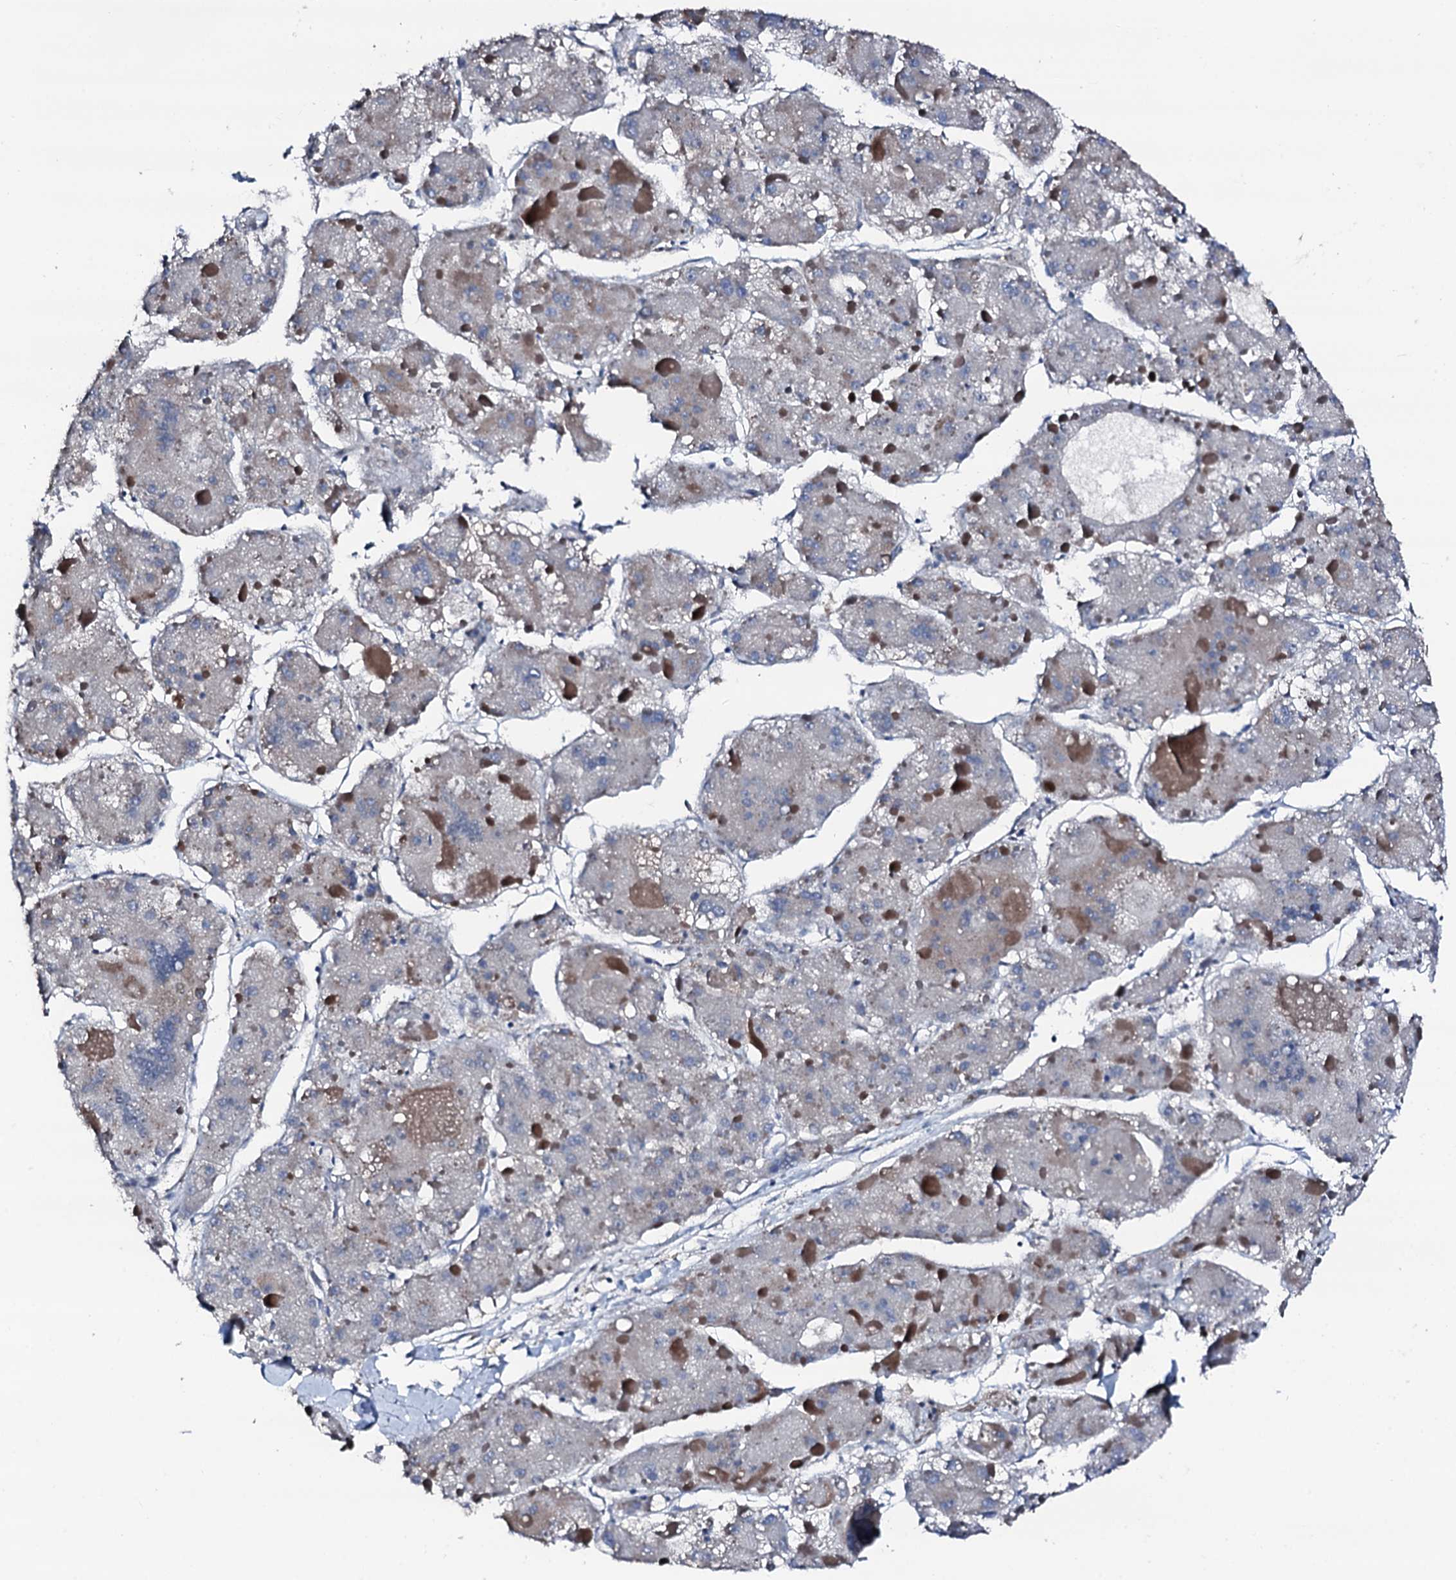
{"staining": {"intensity": "negative", "quantity": "none", "location": "none"}, "tissue": "liver cancer", "cell_type": "Tumor cells", "image_type": "cancer", "snomed": [{"axis": "morphology", "description": "Carcinoma, Hepatocellular, NOS"}, {"axis": "topography", "description": "Liver"}], "caption": "The micrograph reveals no staining of tumor cells in liver cancer.", "gene": "TRAFD1", "patient": {"sex": "female", "age": 73}}